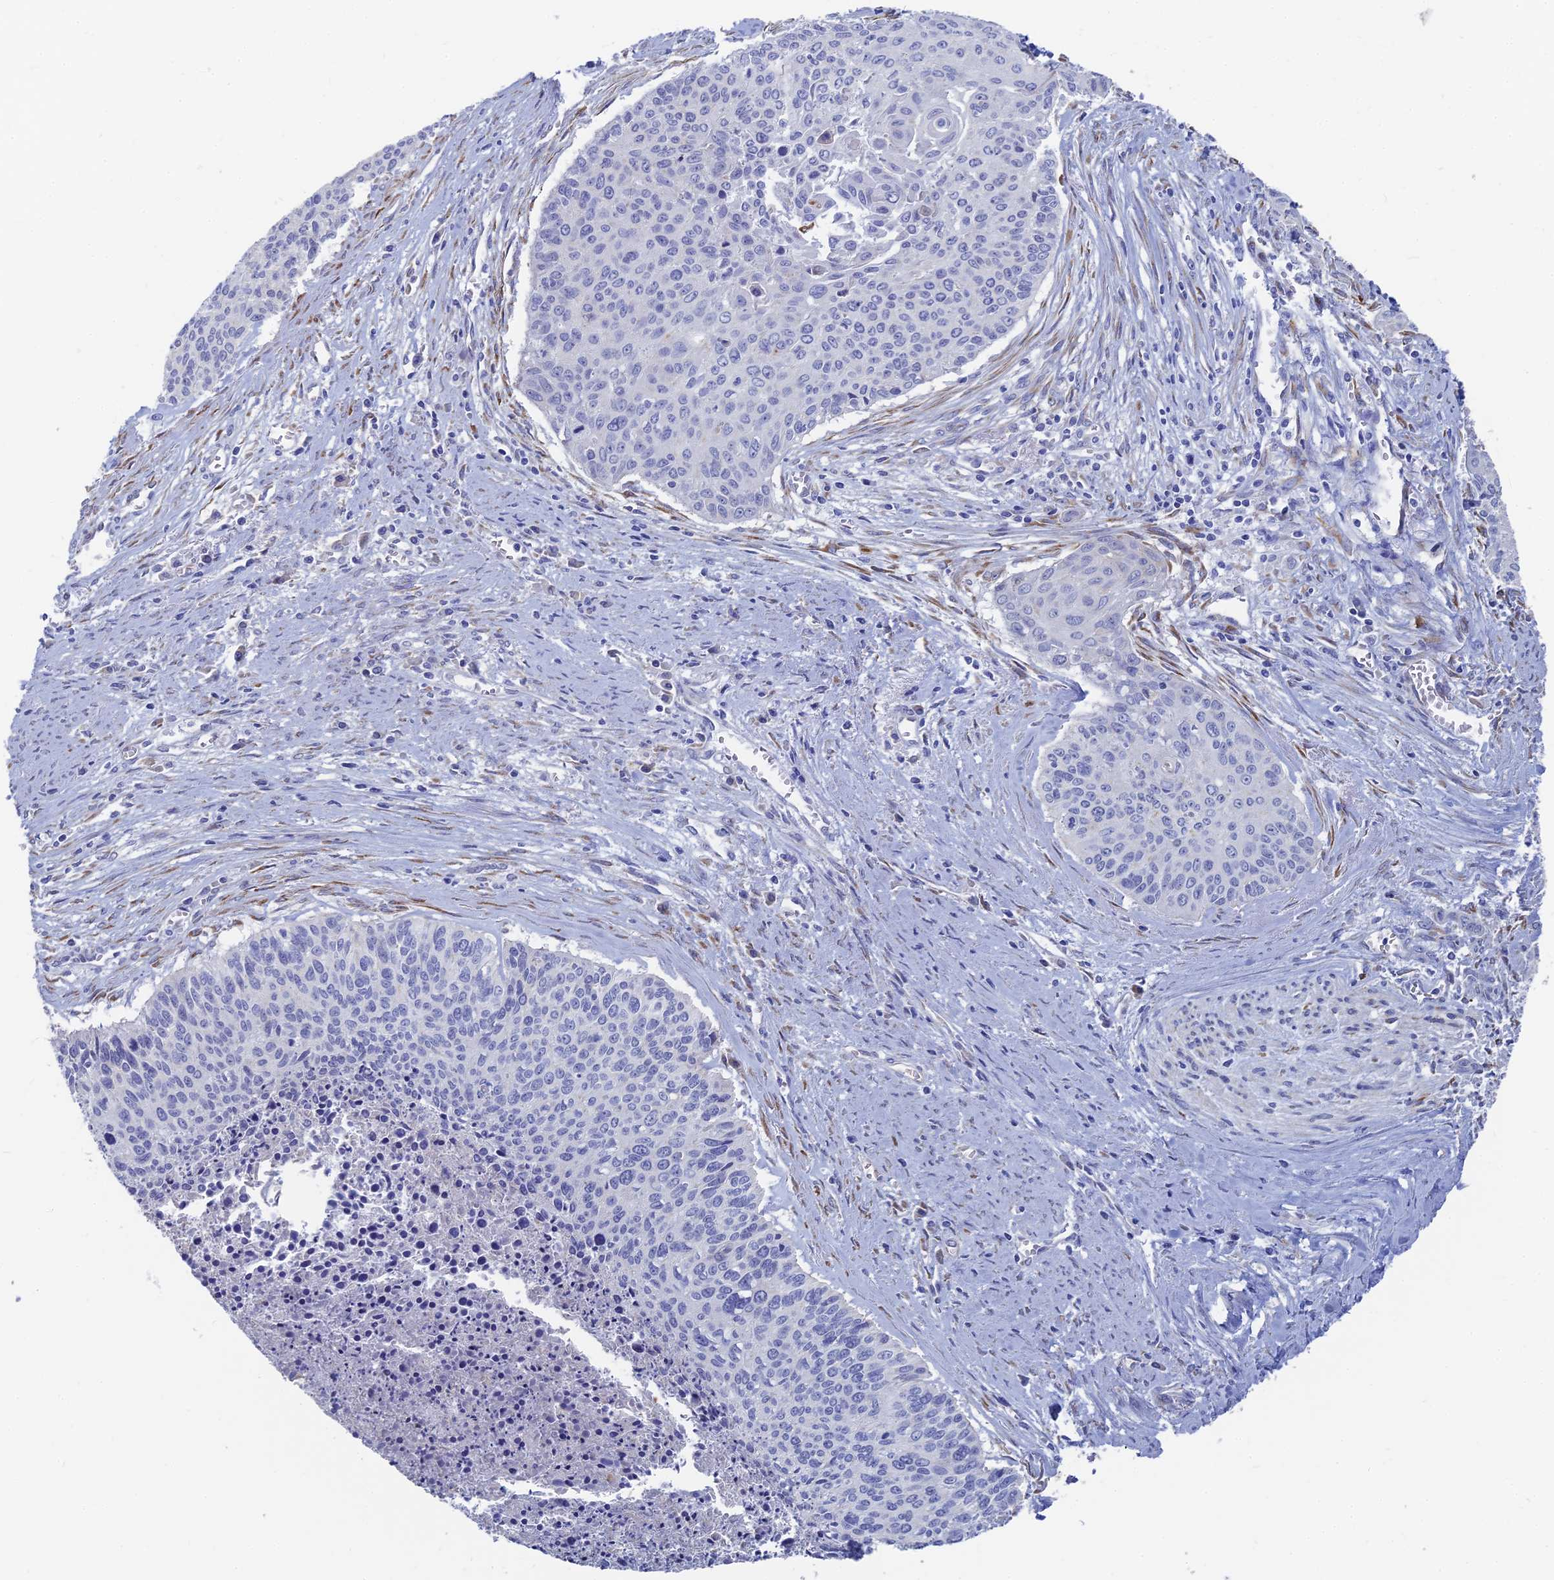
{"staining": {"intensity": "negative", "quantity": "none", "location": "none"}, "tissue": "cervical cancer", "cell_type": "Tumor cells", "image_type": "cancer", "snomed": [{"axis": "morphology", "description": "Squamous cell carcinoma, NOS"}, {"axis": "topography", "description": "Cervix"}], "caption": "A high-resolution micrograph shows IHC staining of cervical squamous cell carcinoma, which demonstrates no significant expression in tumor cells.", "gene": "TNNT3", "patient": {"sex": "female", "age": 55}}